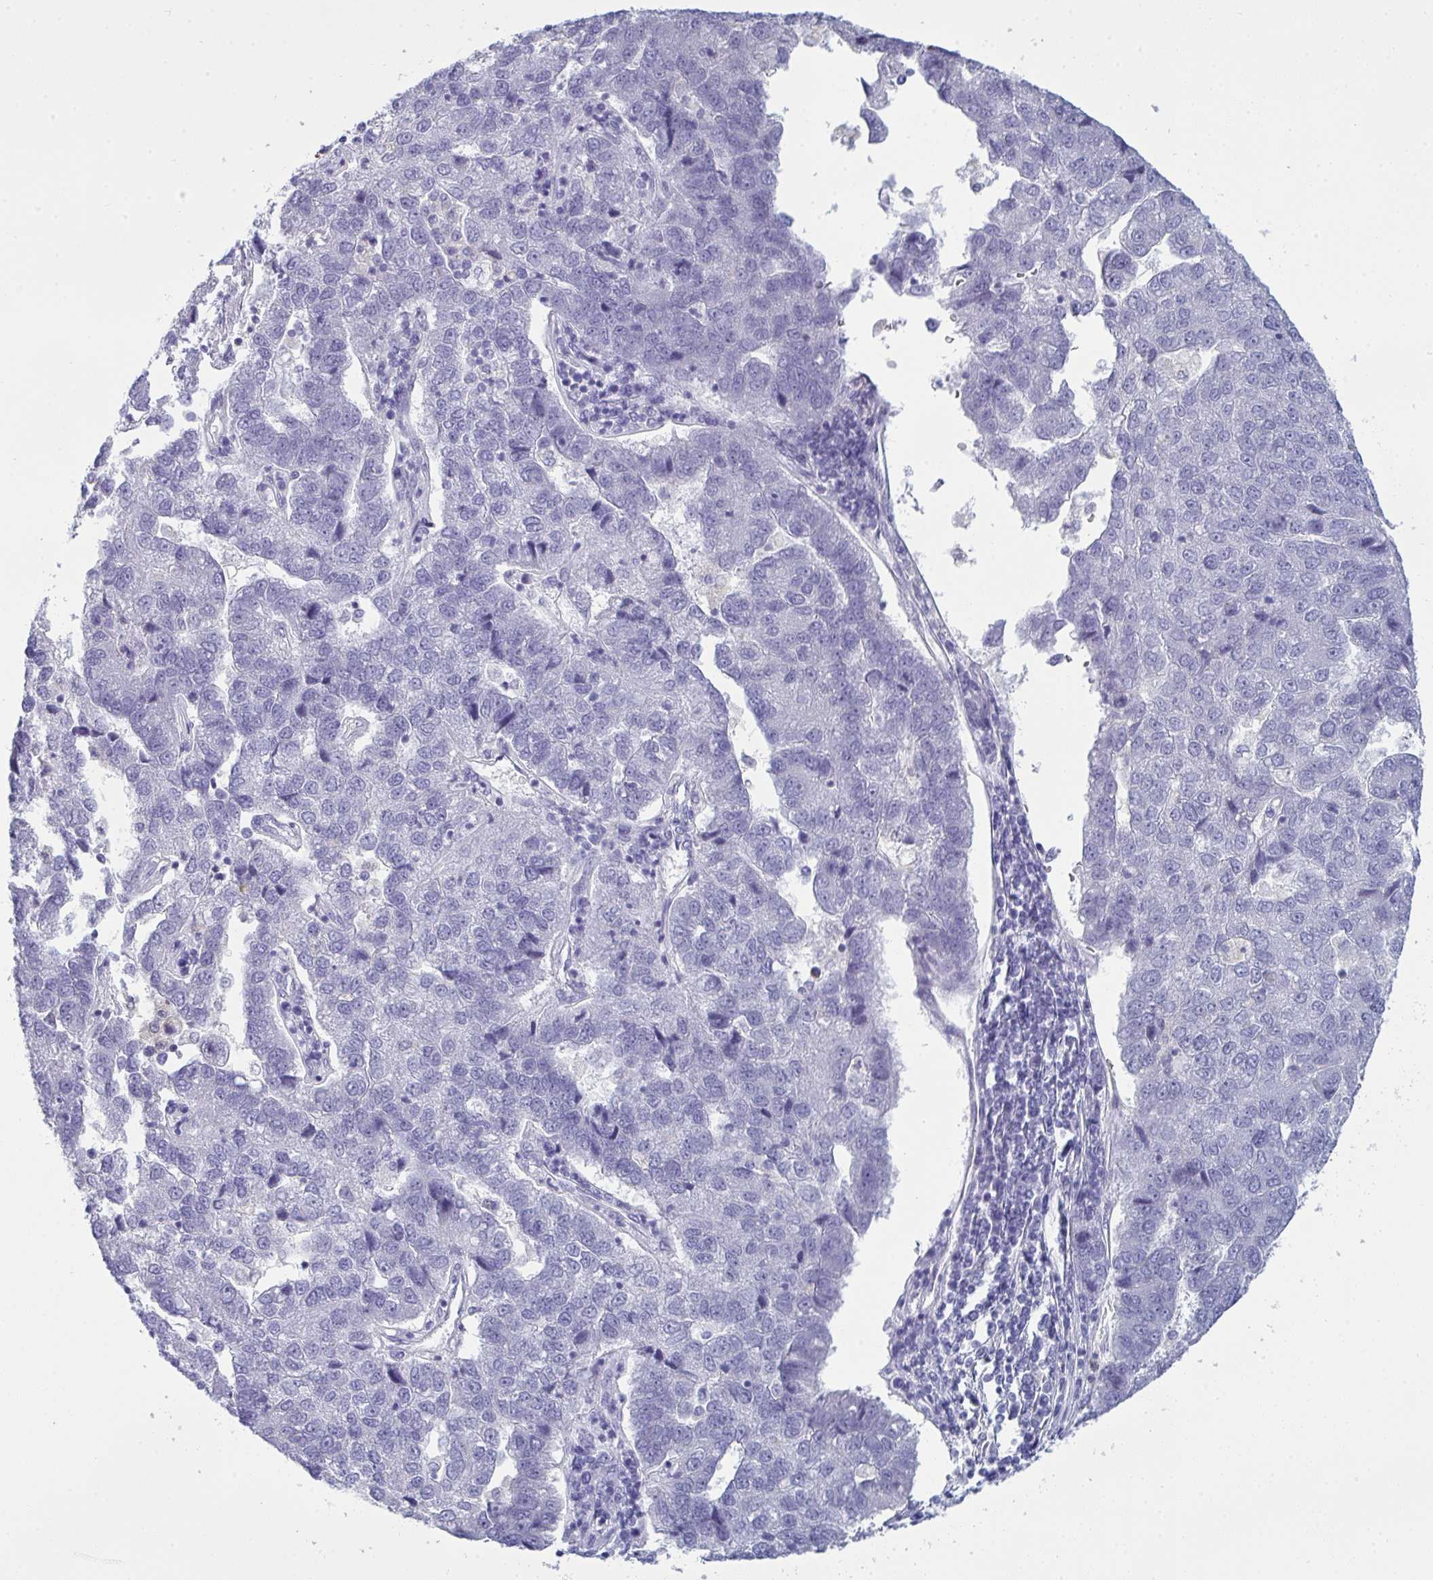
{"staining": {"intensity": "negative", "quantity": "none", "location": "none"}, "tissue": "pancreatic cancer", "cell_type": "Tumor cells", "image_type": "cancer", "snomed": [{"axis": "morphology", "description": "Adenocarcinoma, NOS"}, {"axis": "topography", "description": "Pancreas"}], "caption": "DAB (3,3'-diaminobenzidine) immunohistochemical staining of pancreatic adenocarcinoma exhibits no significant expression in tumor cells.", "gene": "SERPINB10", "patient": {"sex": "female", "age": 61}}